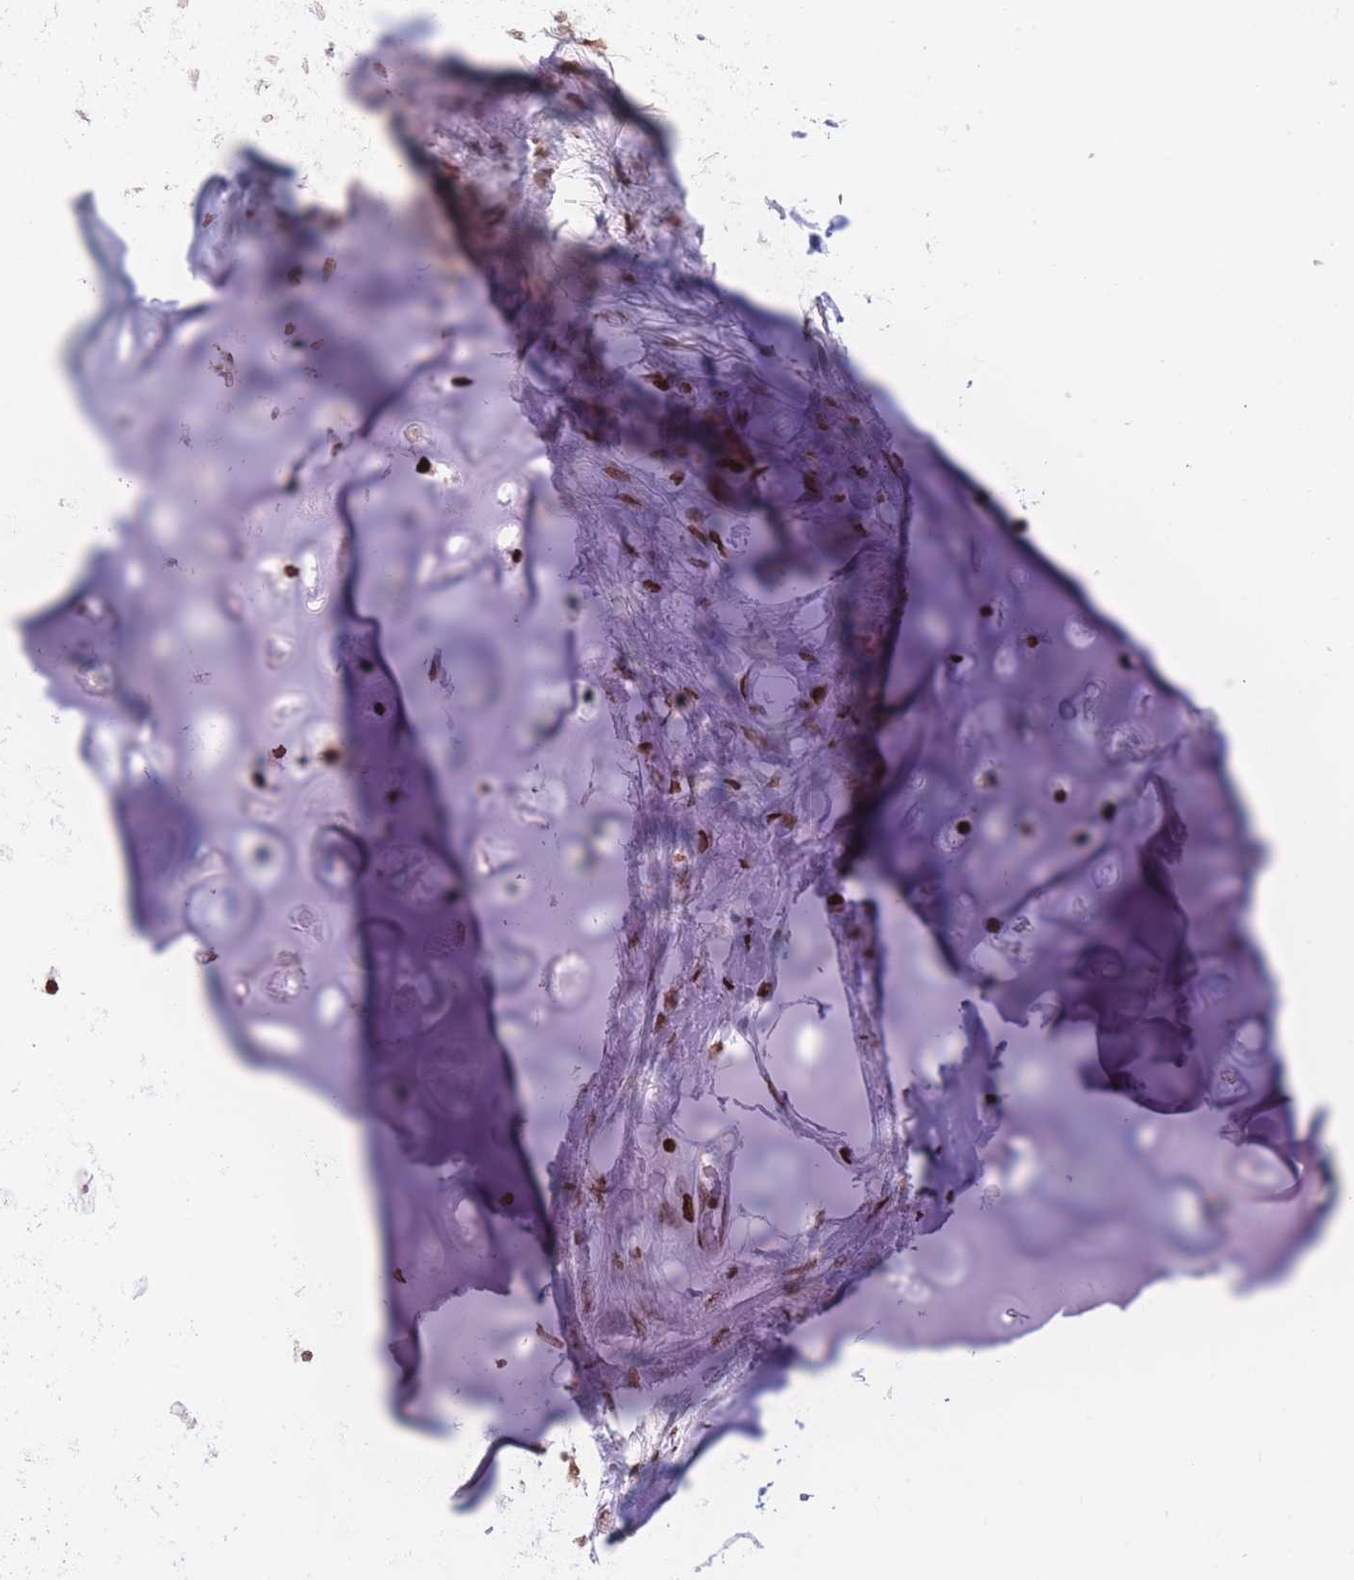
{"staining": {"intensity": "strong", "quantity": ">75%", "location": "nuclear"}, "tissue": "soft tissue", "cell_type": "Chondrocytes", "image_type": "normal", "snomed": [{"axis": "morphology", "description": "Normal tissue, NOS"}, {"axis": "topography", "description": "Cartilage tissue"}, {"axis": "topography", "description": "Bronchus"}], "caption": "Unremarkable soft tissue was stained to show a protein in brown. There is high levels of strong nuclear staining in about >75% of chondrocytes.", "gene": "AK9", "patient": {"sex": "male", "age": 56}}